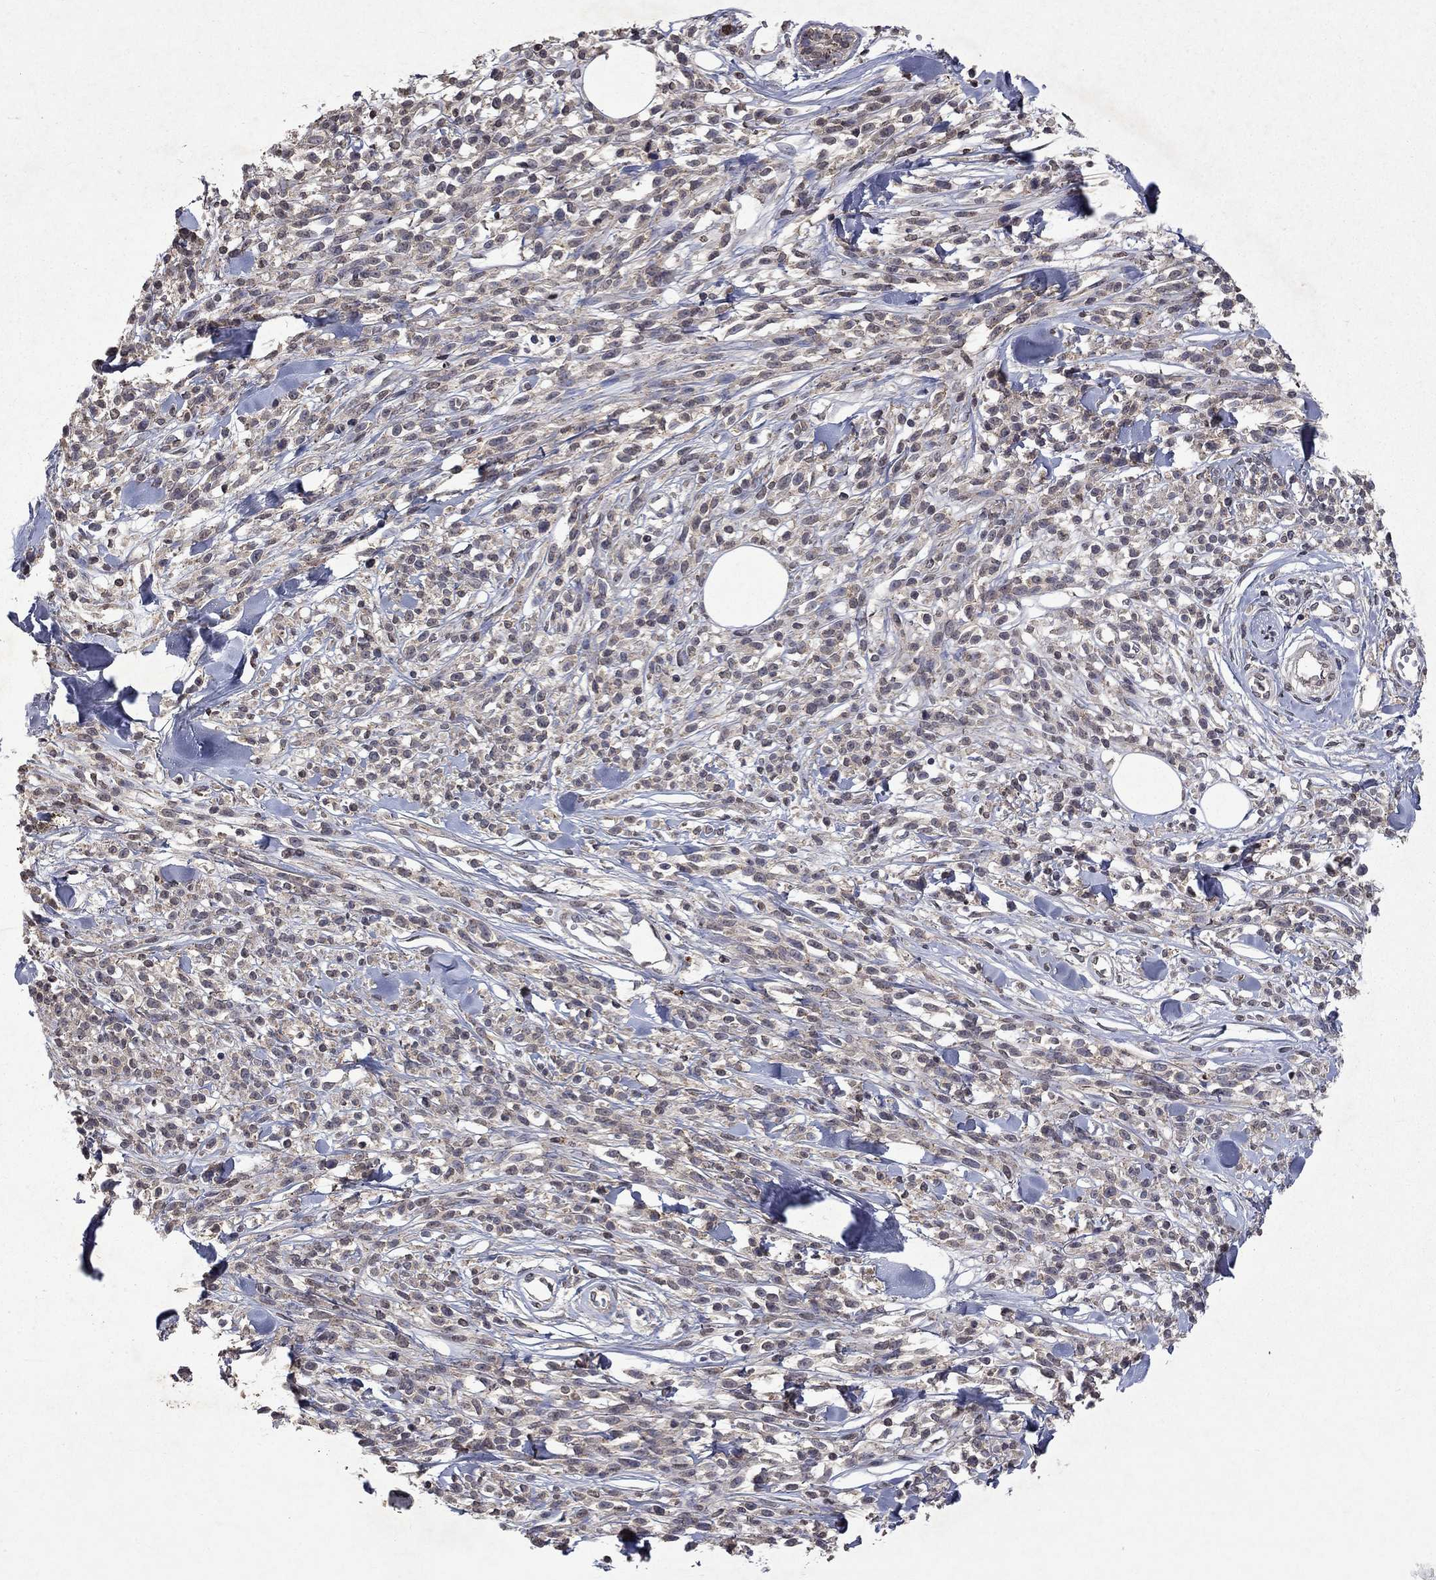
{"staining": {"intensity": "weak", "quantity": "25%-75%", "location": "cytoplasmic/membranous"}, "tissue": "melanoma", "cell_type": "Tumor cells", "image_type": "cancer", "snomed": [{"axis": "morphology", "description": "Malignant melanoma, NOS"}, {"axis": "topography", "description": "Skin"}, {"axis": "topography", "description": "Skin of trunk"}], "caption": "Weak cytoplasmic/membranous protein expression is seen in approximately 25%-75% of tumor cells in melanoma.", "gene": "TTC38", "patient": {"sex": "male", "age": 74}}